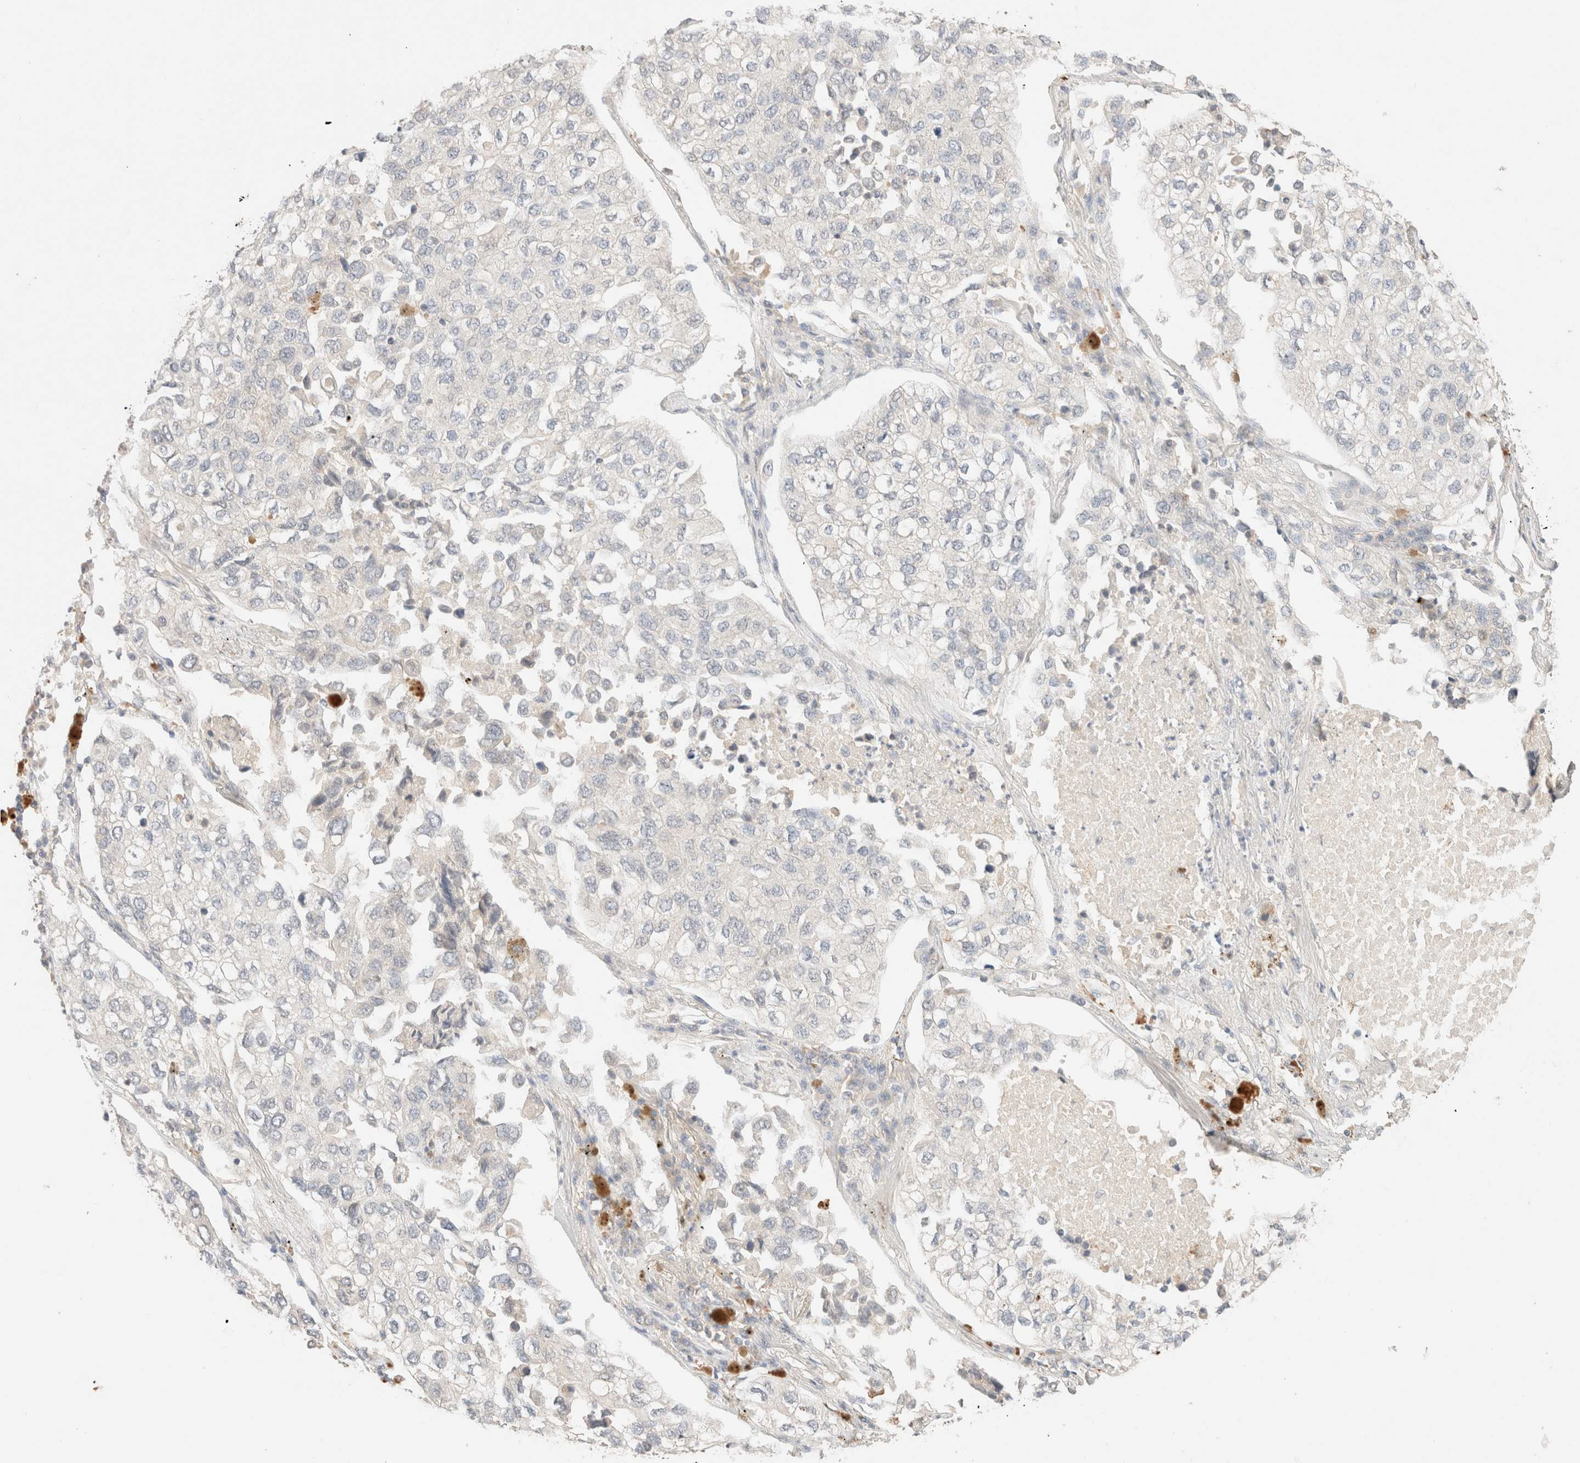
{"staining": {"intensity": "negative", "quantity": "none", "location": "none"}, "tissue": "lung cancer", "cell_type": "Tumor cells", "image_type": "cancer", "snomed": [{"axis": "morphology", "description": "Adenocarcinoma, NOS"}, {"axis": "topography", "description": "Lung"}], "caption": "IHC of lung adenocarcinoma demonstrates no expression in tumor cells. (Stains: DAB (3,3'-diaminobenzidine) IHC with hematoxylin counter stain, Microscopy: brightfield microscopy at high magnification).", "gene": "SARM1", "patient": {"sex": "male", "age": 63}}